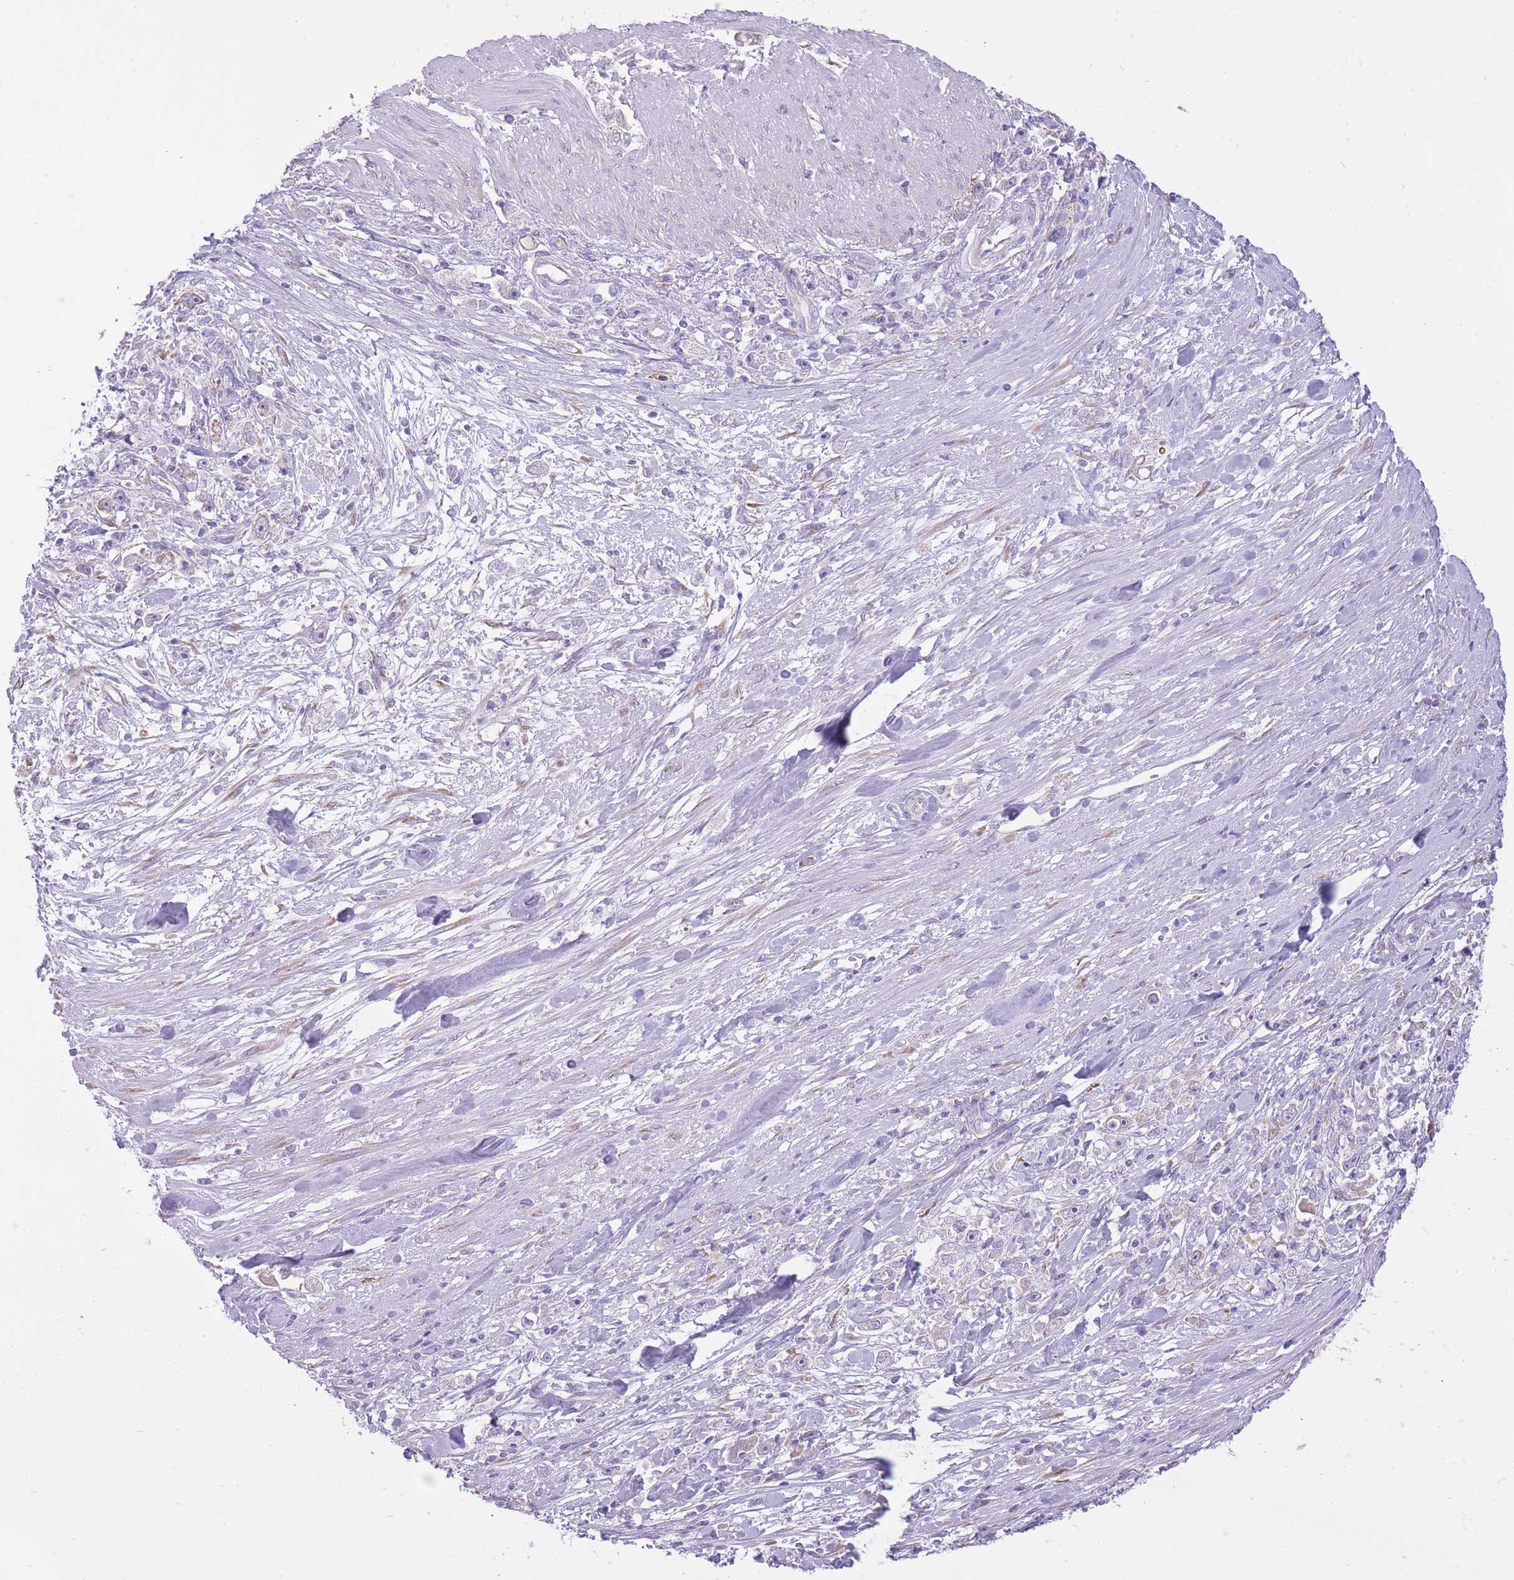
{"staining": {"intensity": "negative", "quantity": "none", "location": "none"}, "tissue": "stomach cancer", "cell_type": "Tumor cells", "image_type": "cancer", "snomed": [{"axis": "morphology", "description": "Adenocarcinoma, NOS"}, {"axis": "topography", "description": "Stomach"}], "caption": "This is a histopathology image of IHC staining of stomach cancer (adenocarcinoma), which shows no positivity in tumor cells.", "gene": "ZNF501", "patient": {"sex": "female", "age": 59}}